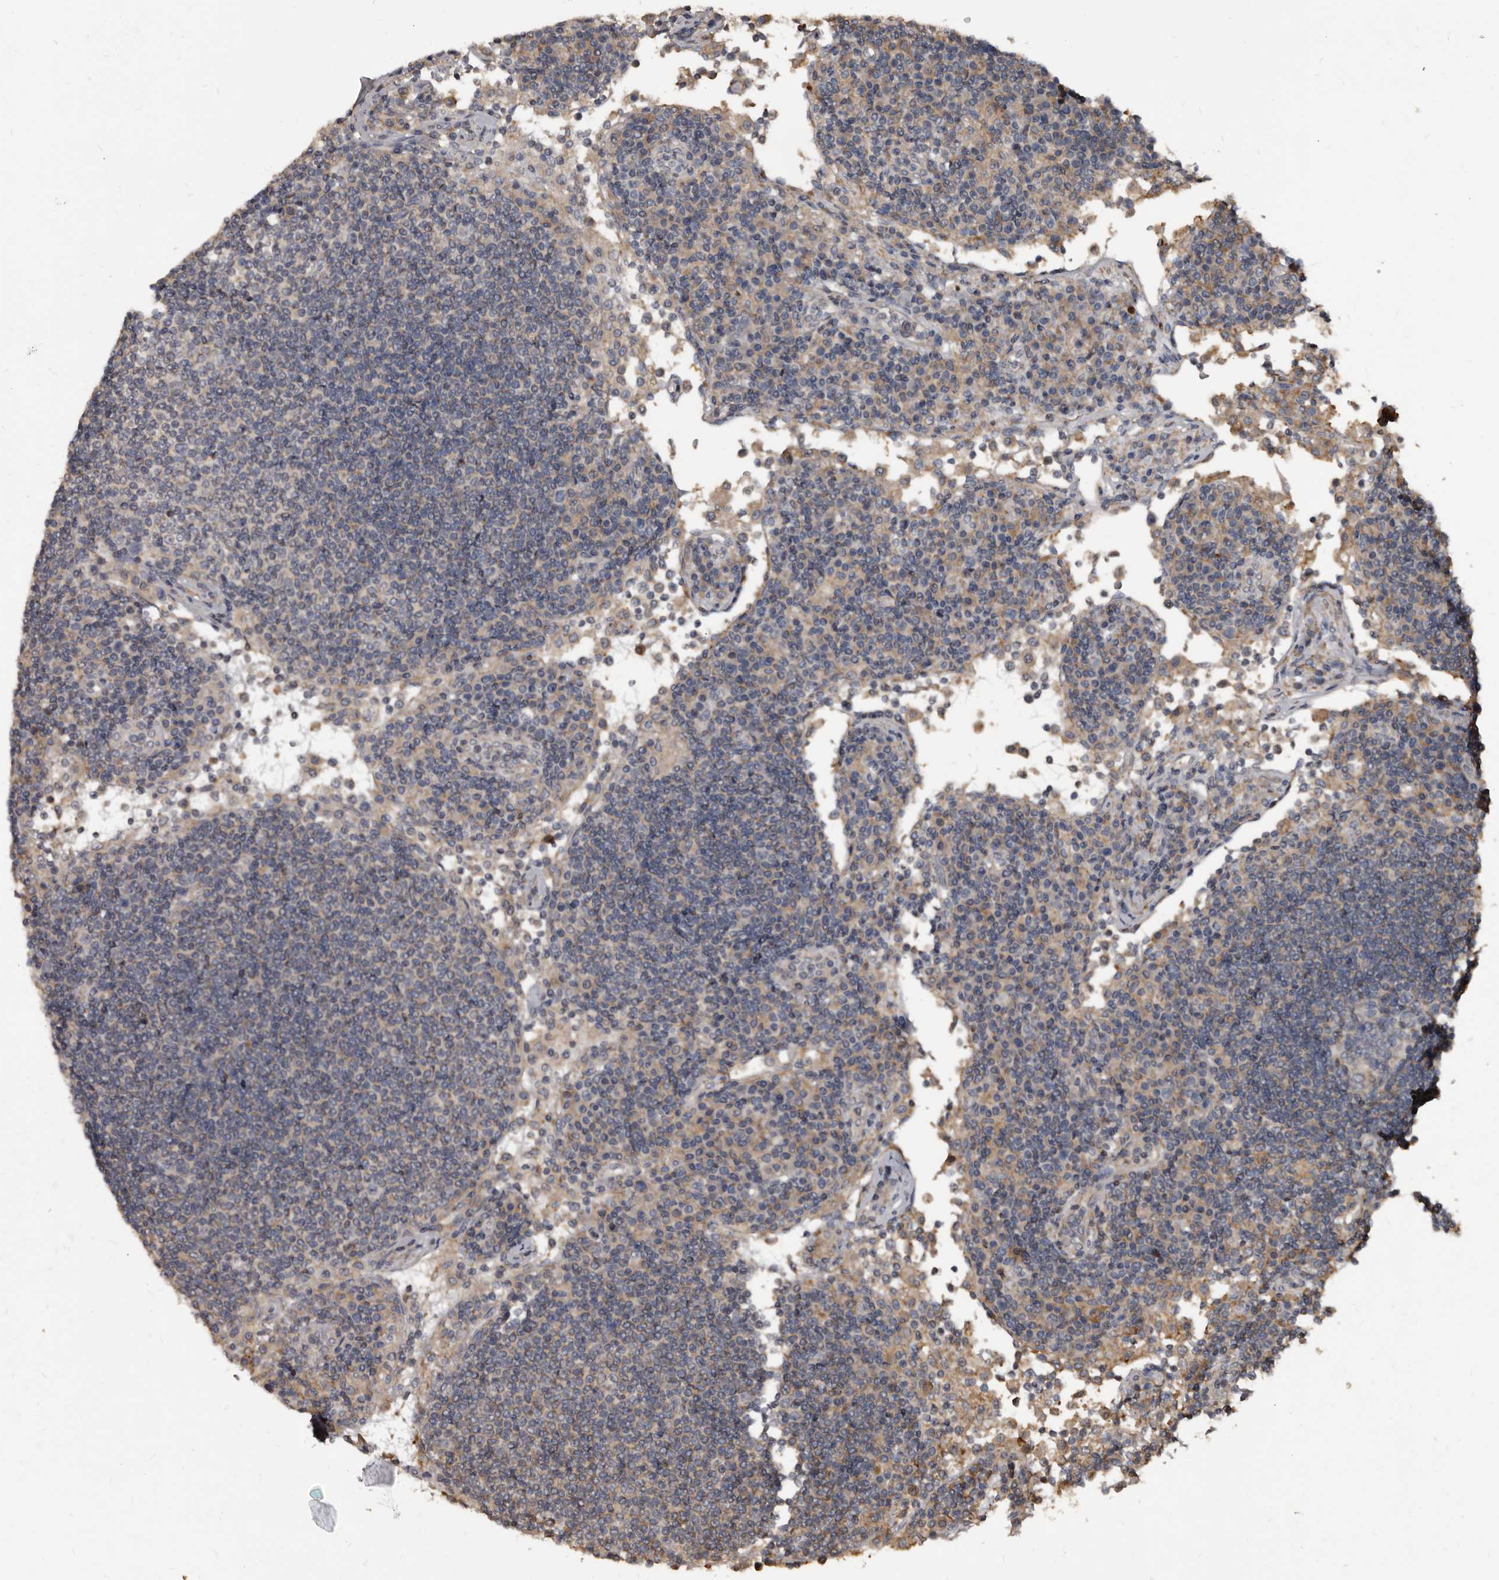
{"staining": {"intensity": "negative", "quantity": "none", "location": "none"}, "tissue": "lymph node", "cell_type": "Germinal center cells", "image_type": "normal", "snomed": [{"axis": "morphology", "description": "Normal tissue, NOS"}, {"axis": "topography", "description": "Lymph node"}], "caption": "A high-resolution photomicrograph shows immunohistochemistry (IHC) staining of normal lymph node, which reveals no significant expression in germinal center cells.", "gene": "GREB1", "patient": {"sex": "female", "age": 53}}